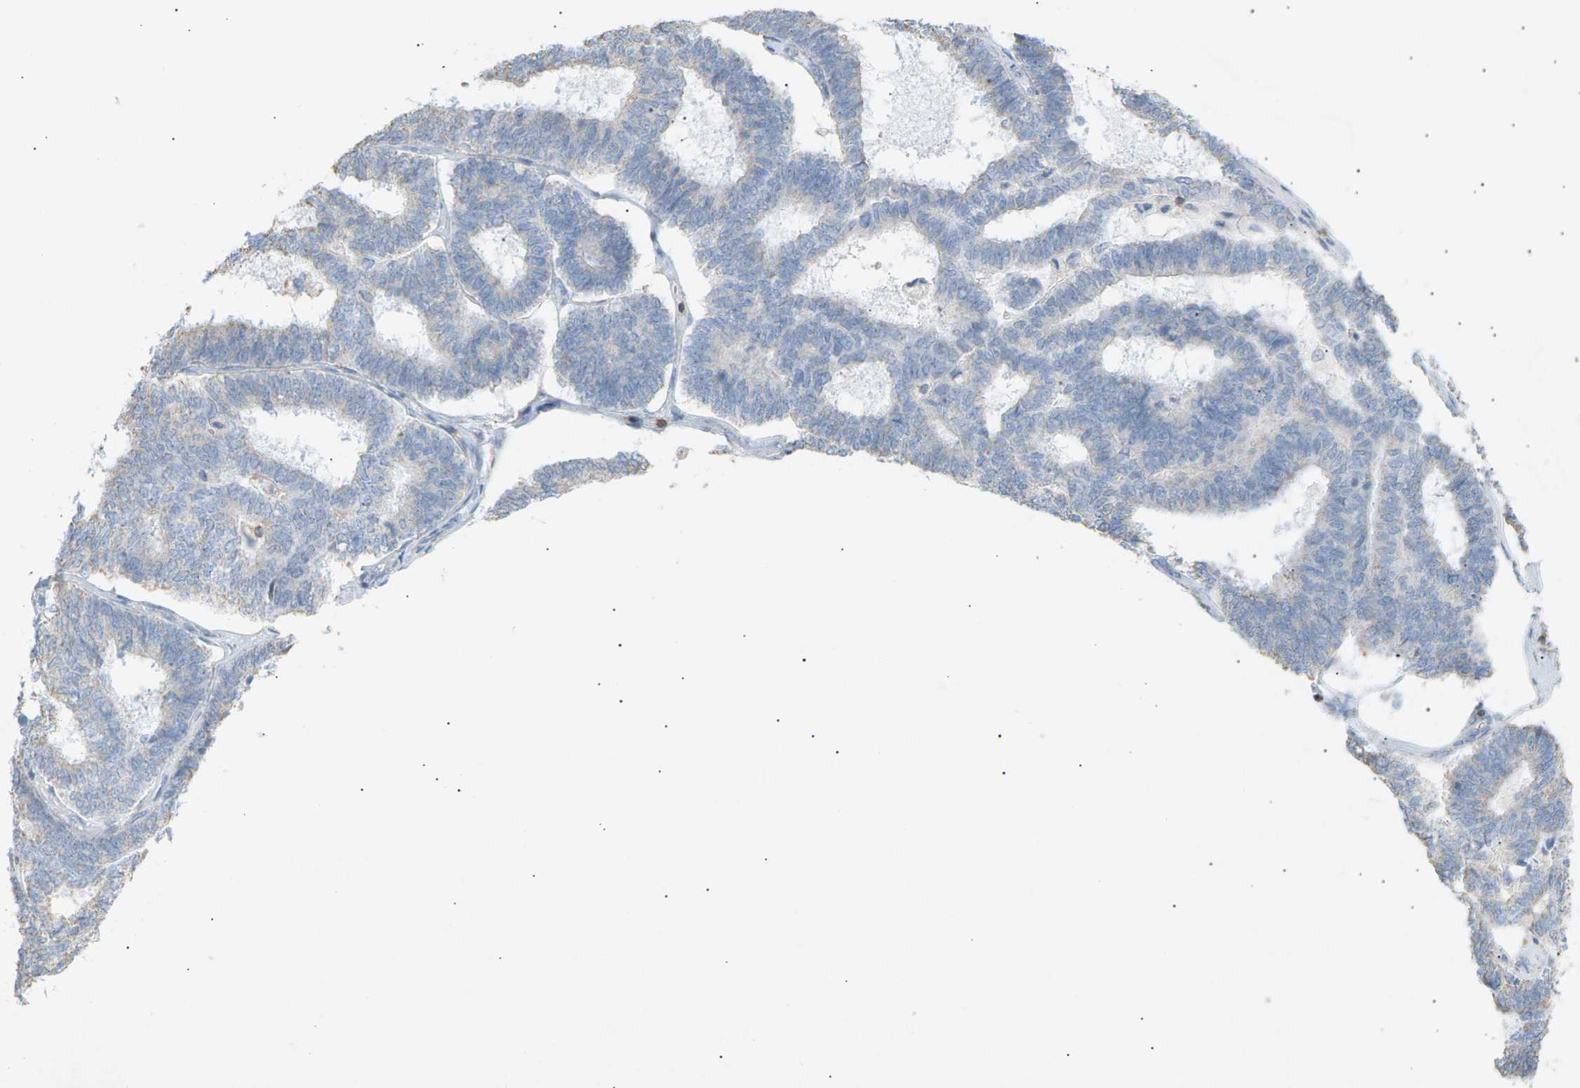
{"staining": {"intensity": "negative", "quantity": "none", "location": "none"}, "tissue": "endometrial cancer", "cell_type": "Tumor cells", "image_type": "cancer", "snomed": [{"axis": "morphology", "description": "Adenocarcinoma, NOS"}, {"axis": "topography", "description": "Endometrium"}], "caption": "This is an immunohistochemistry (IHC) photomicrograph of human endometrial adenocarcinoma. There is no staining in tumor cells.", "gene": "LIME1", "patient": {"sex": "female", "age": 70}}